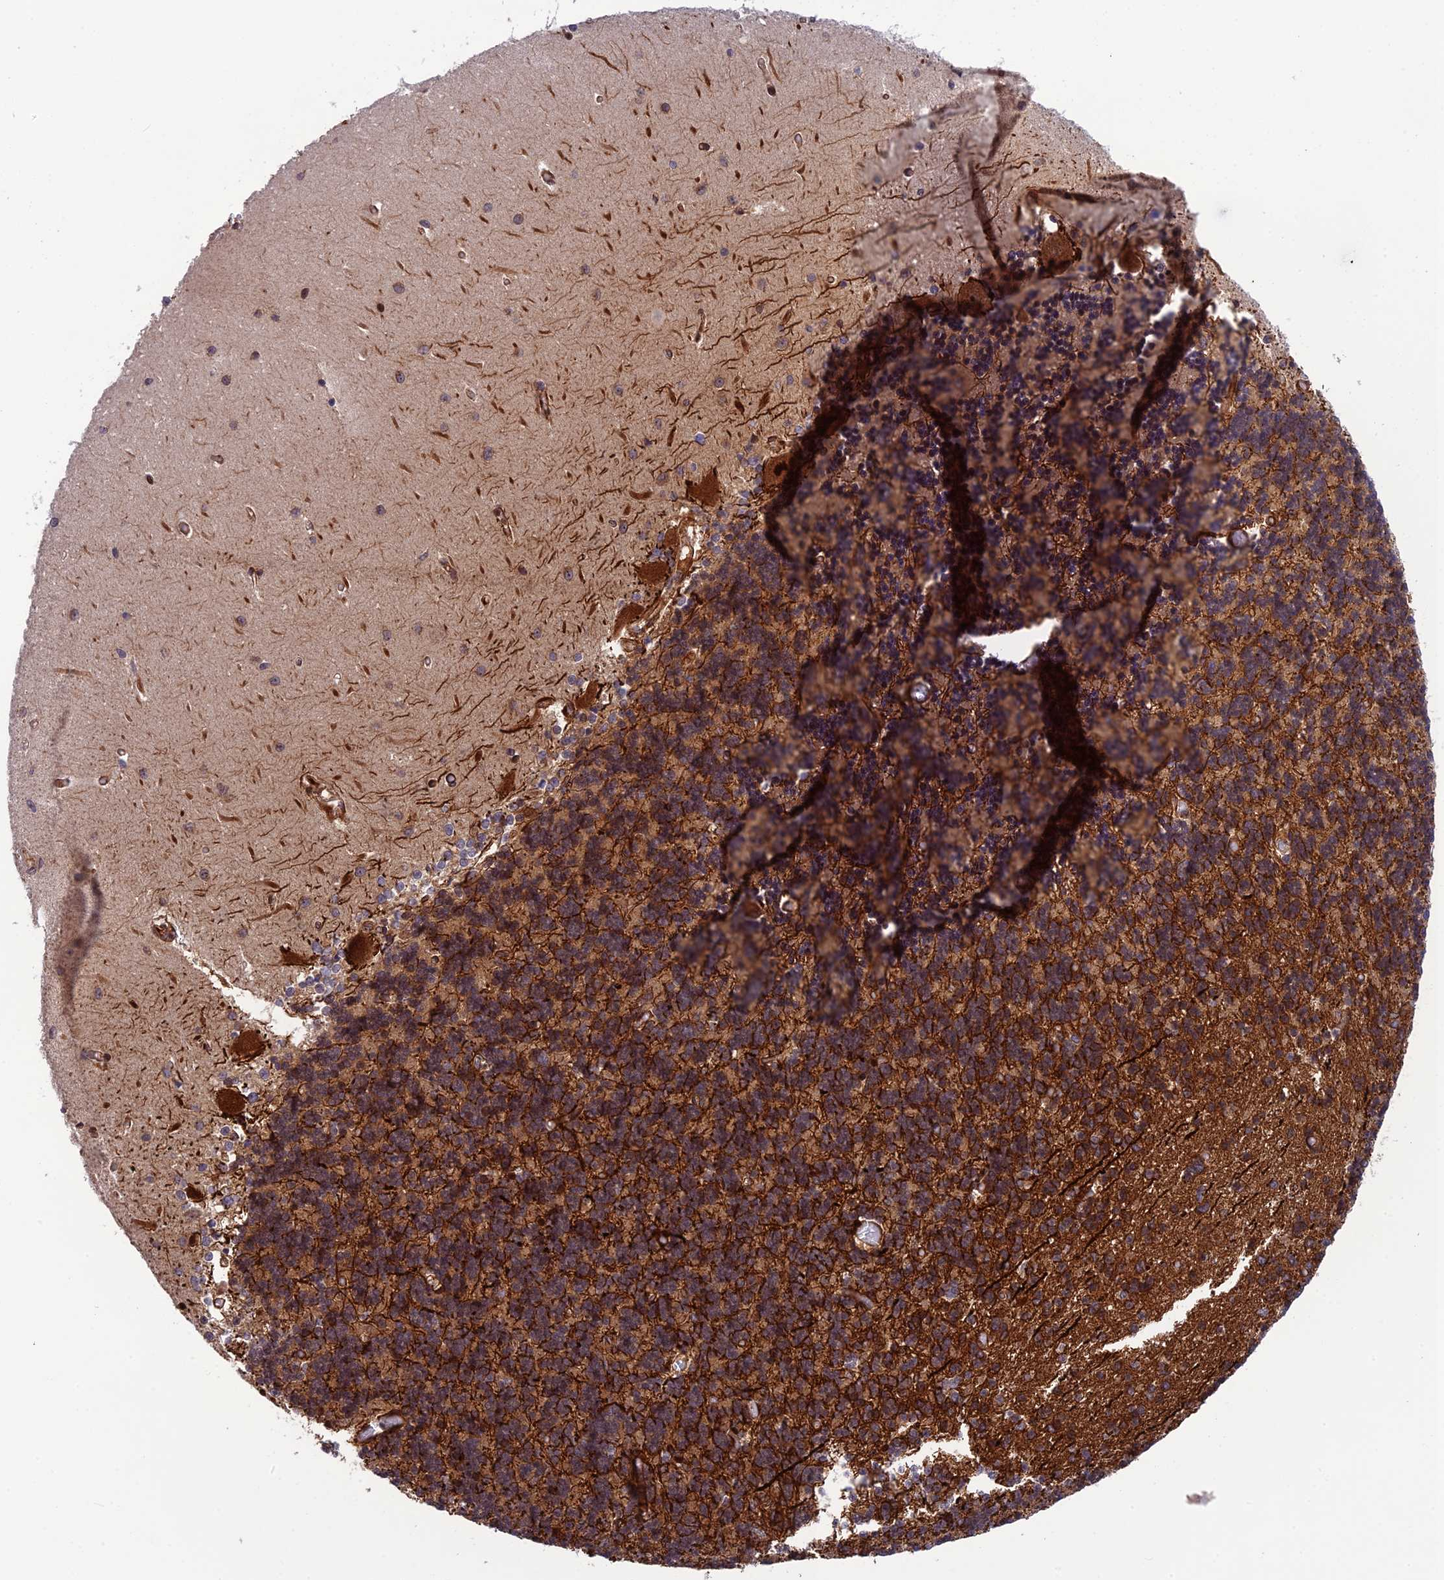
{"staining": {"intensity": "moderate", "quantity": ">75%", "location": "cytoplasmic/membranous"}, "tissue": "cerebellum", "cell_type": "Cells in granular layer", "image_type": "normal", "snomed": [{"axis": "morphology", "description": "Normal tissue, NOS"}, {"axis": "topography", "description": "Cerebellum"}], "caption": "The photomicrograph reveals staining of benign cerebellum, revealing moderate cytoplasmic/membranous protein staining (brown color) within cells in granular layer.", "gene": "SMIM7", "patient": {"sex": "male", "age": 37}}